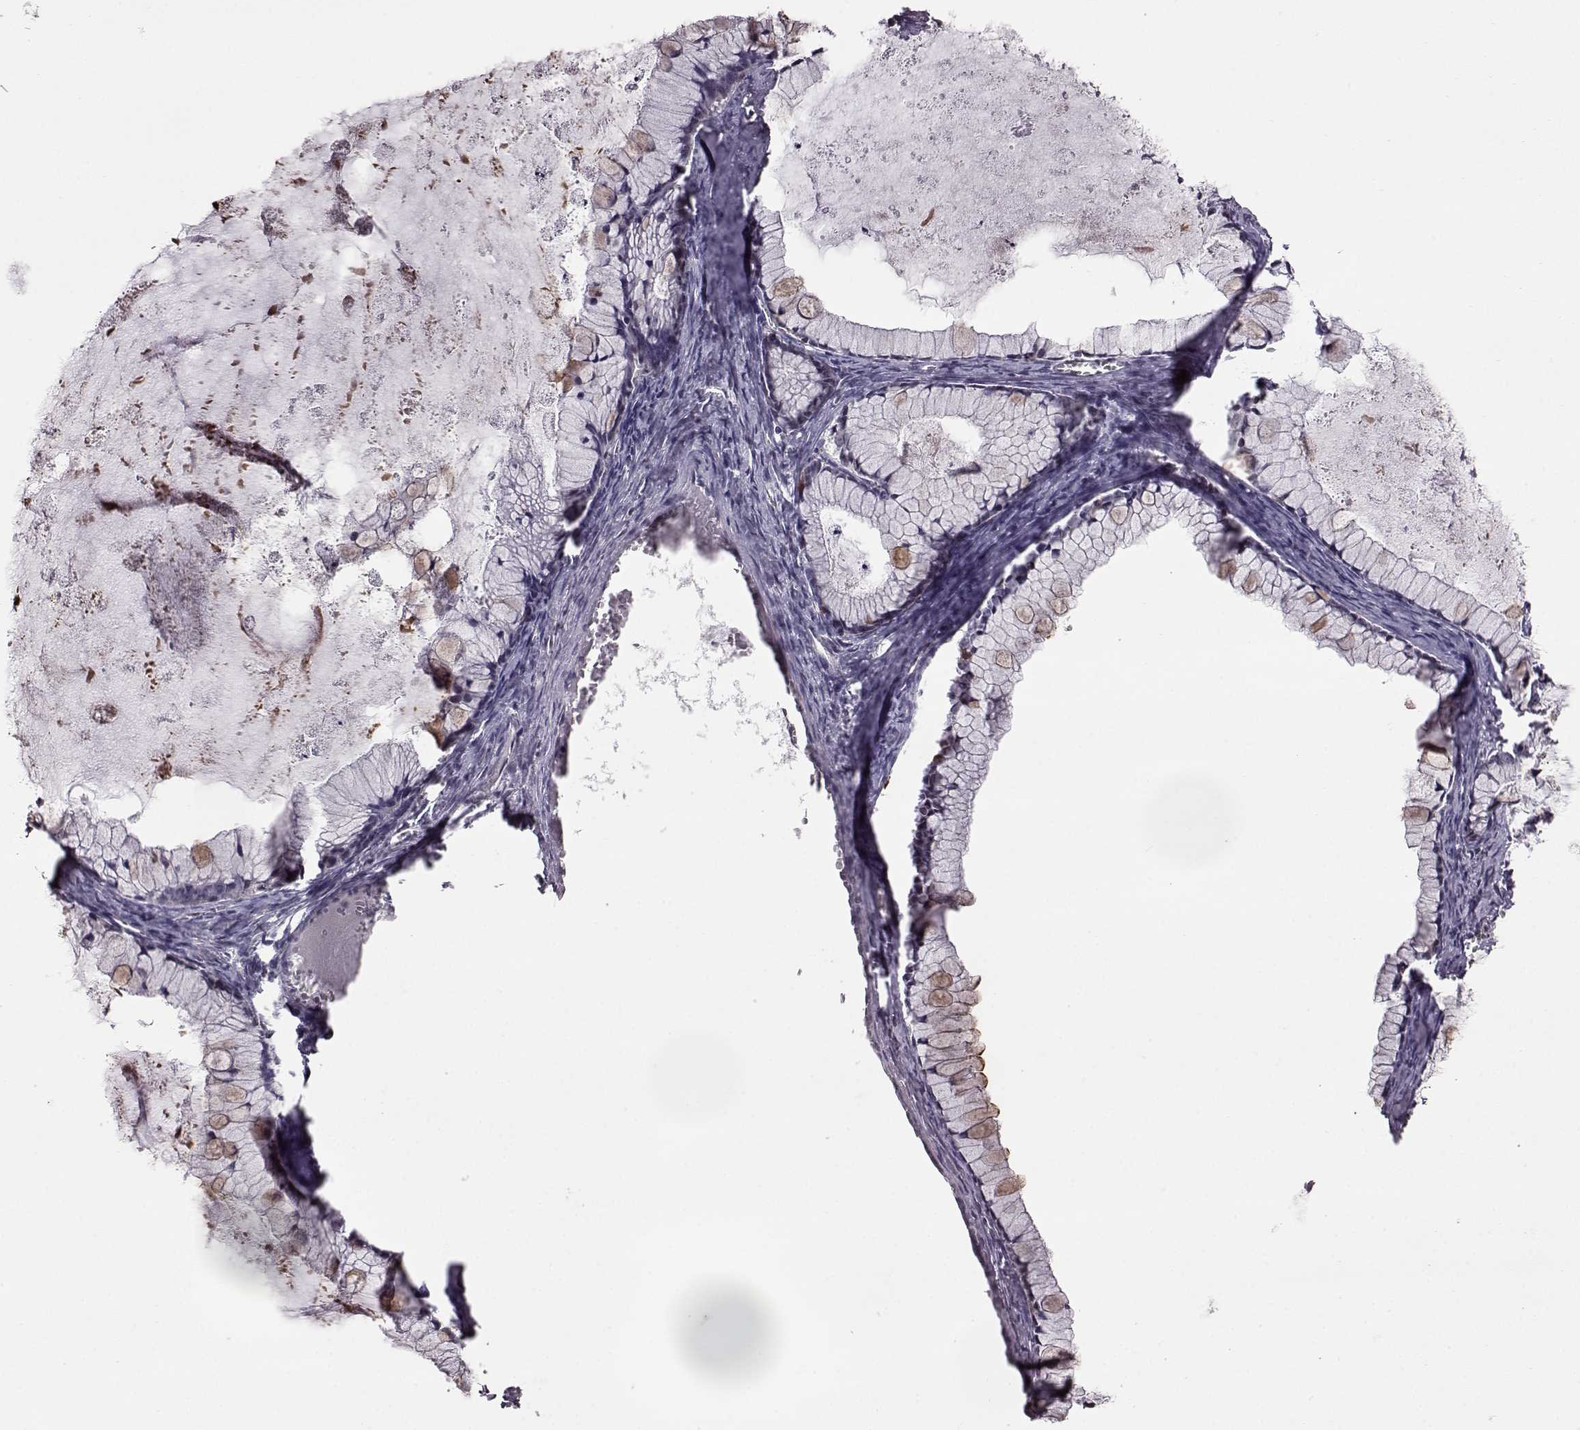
{"staining": {"intensity": "weak", "quantity": "<25%", "location": "cytoplasmic/membranous"}, "tissue": "ovarian cancer", "cell_type": "Tumor cells", "image_type": "cancer", "snomed": [{"axis": "morphology", "description": "Cystadenocarcinoma, mucinous, NOS"}, {"axis": "topography", "description": "Ovary"}], "caption": "IHC histopathology image of mucinous cystadenocarcinoma (ovarian) stained for a protein (brown), which demonstrates no expression in tumor cells. (Brightfield microscopy of DAB (3,3'-diaminobenzidine) immunohistochemistry (IHC) at high magnification).", "gene": "GAL", "patient": {"sex": "female", "age": 41}}